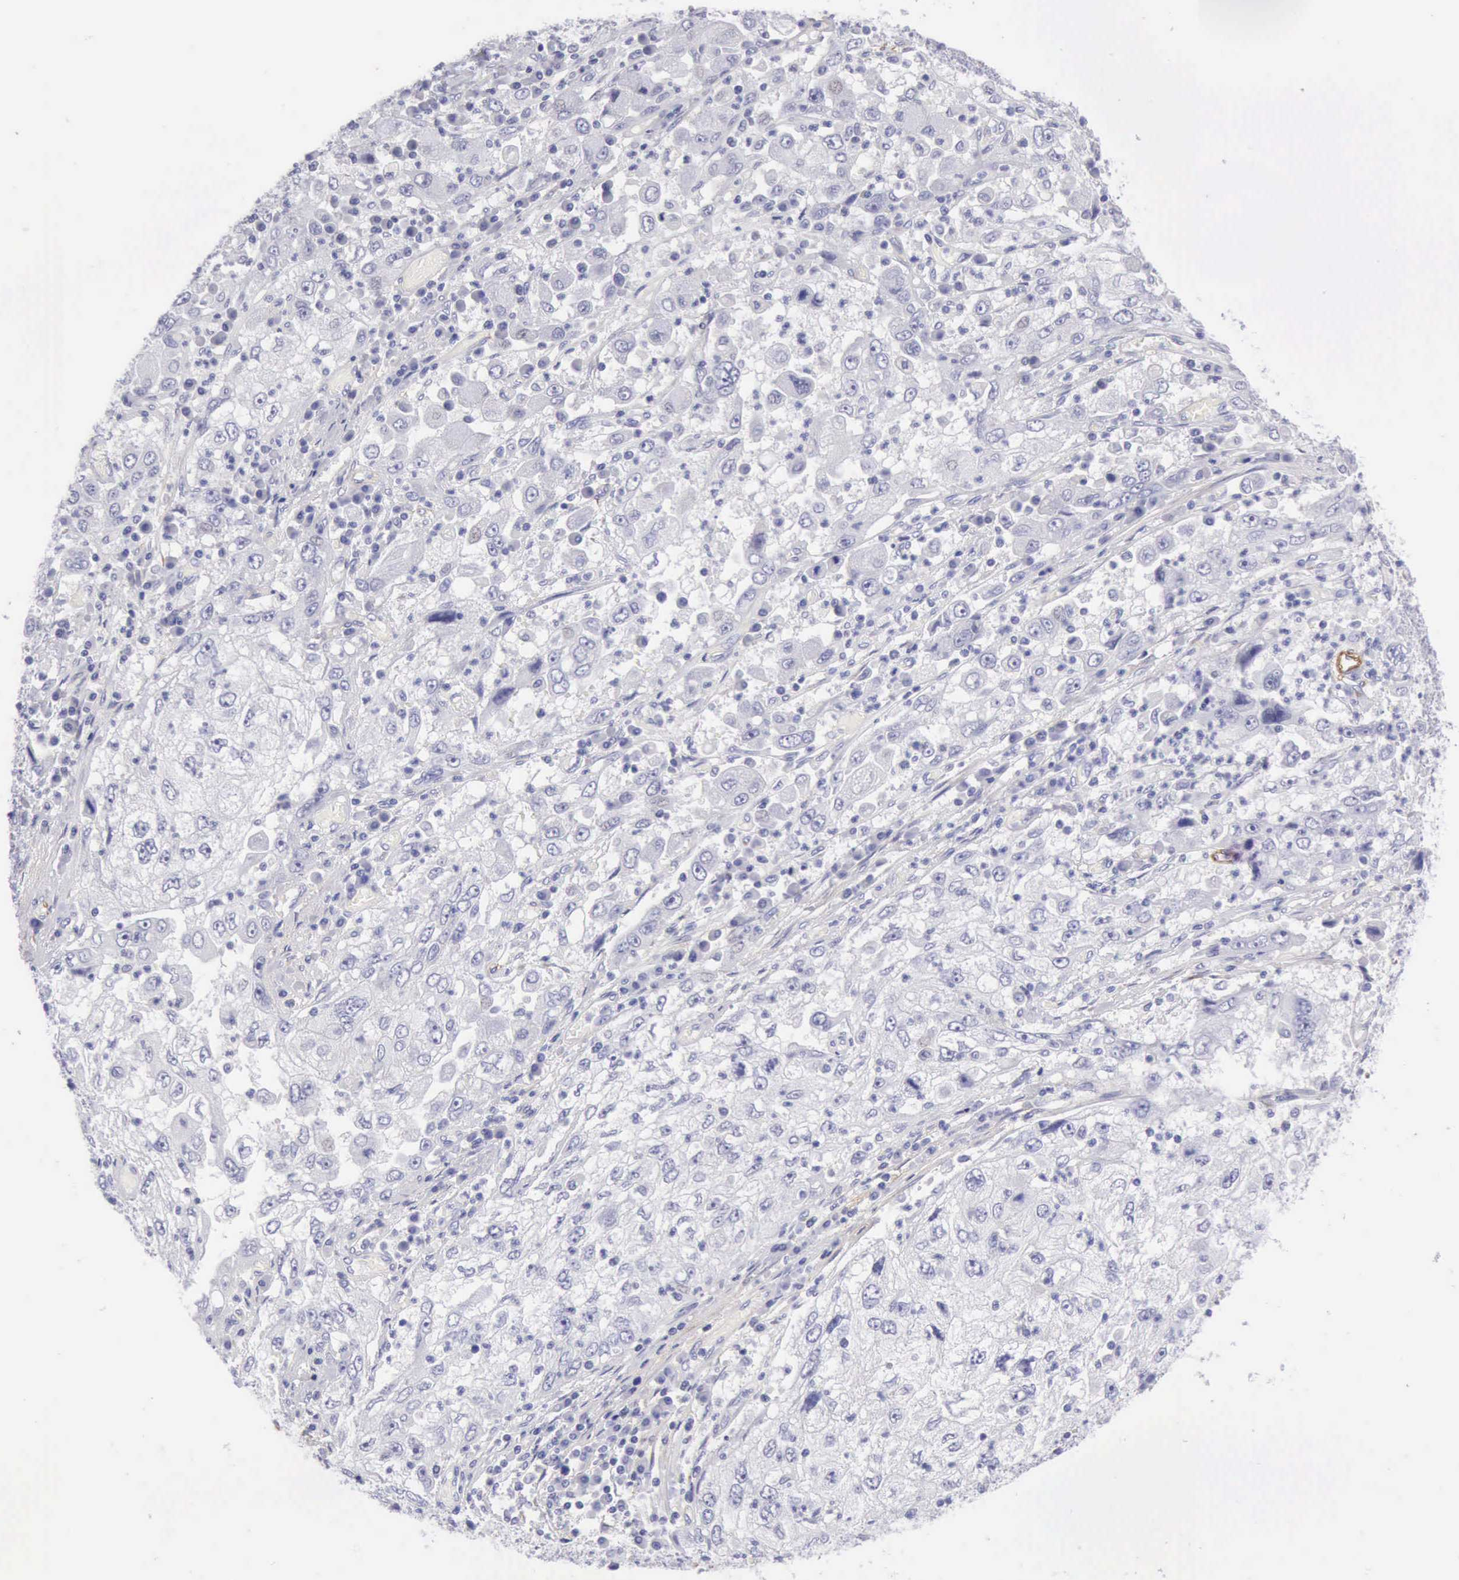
{"staining": {"intensity": "negative", "quantity": "none", "location": "none"}, "tissue": "cervical cancer", "cell_type": "Tumor cells", "image_type": "cancer", "snomed": [{"axis": "morphology", "description": "Squamous cell carcinoma, NOS"}, {"axis": "topography", "description": "Cervix"}], "caption": "Cervical cancer was stained to show a protein in brown. There is no significant positivity in tumor cells.", "gene": "AOC3", "patient": {"sex": "female", "age": 36}}